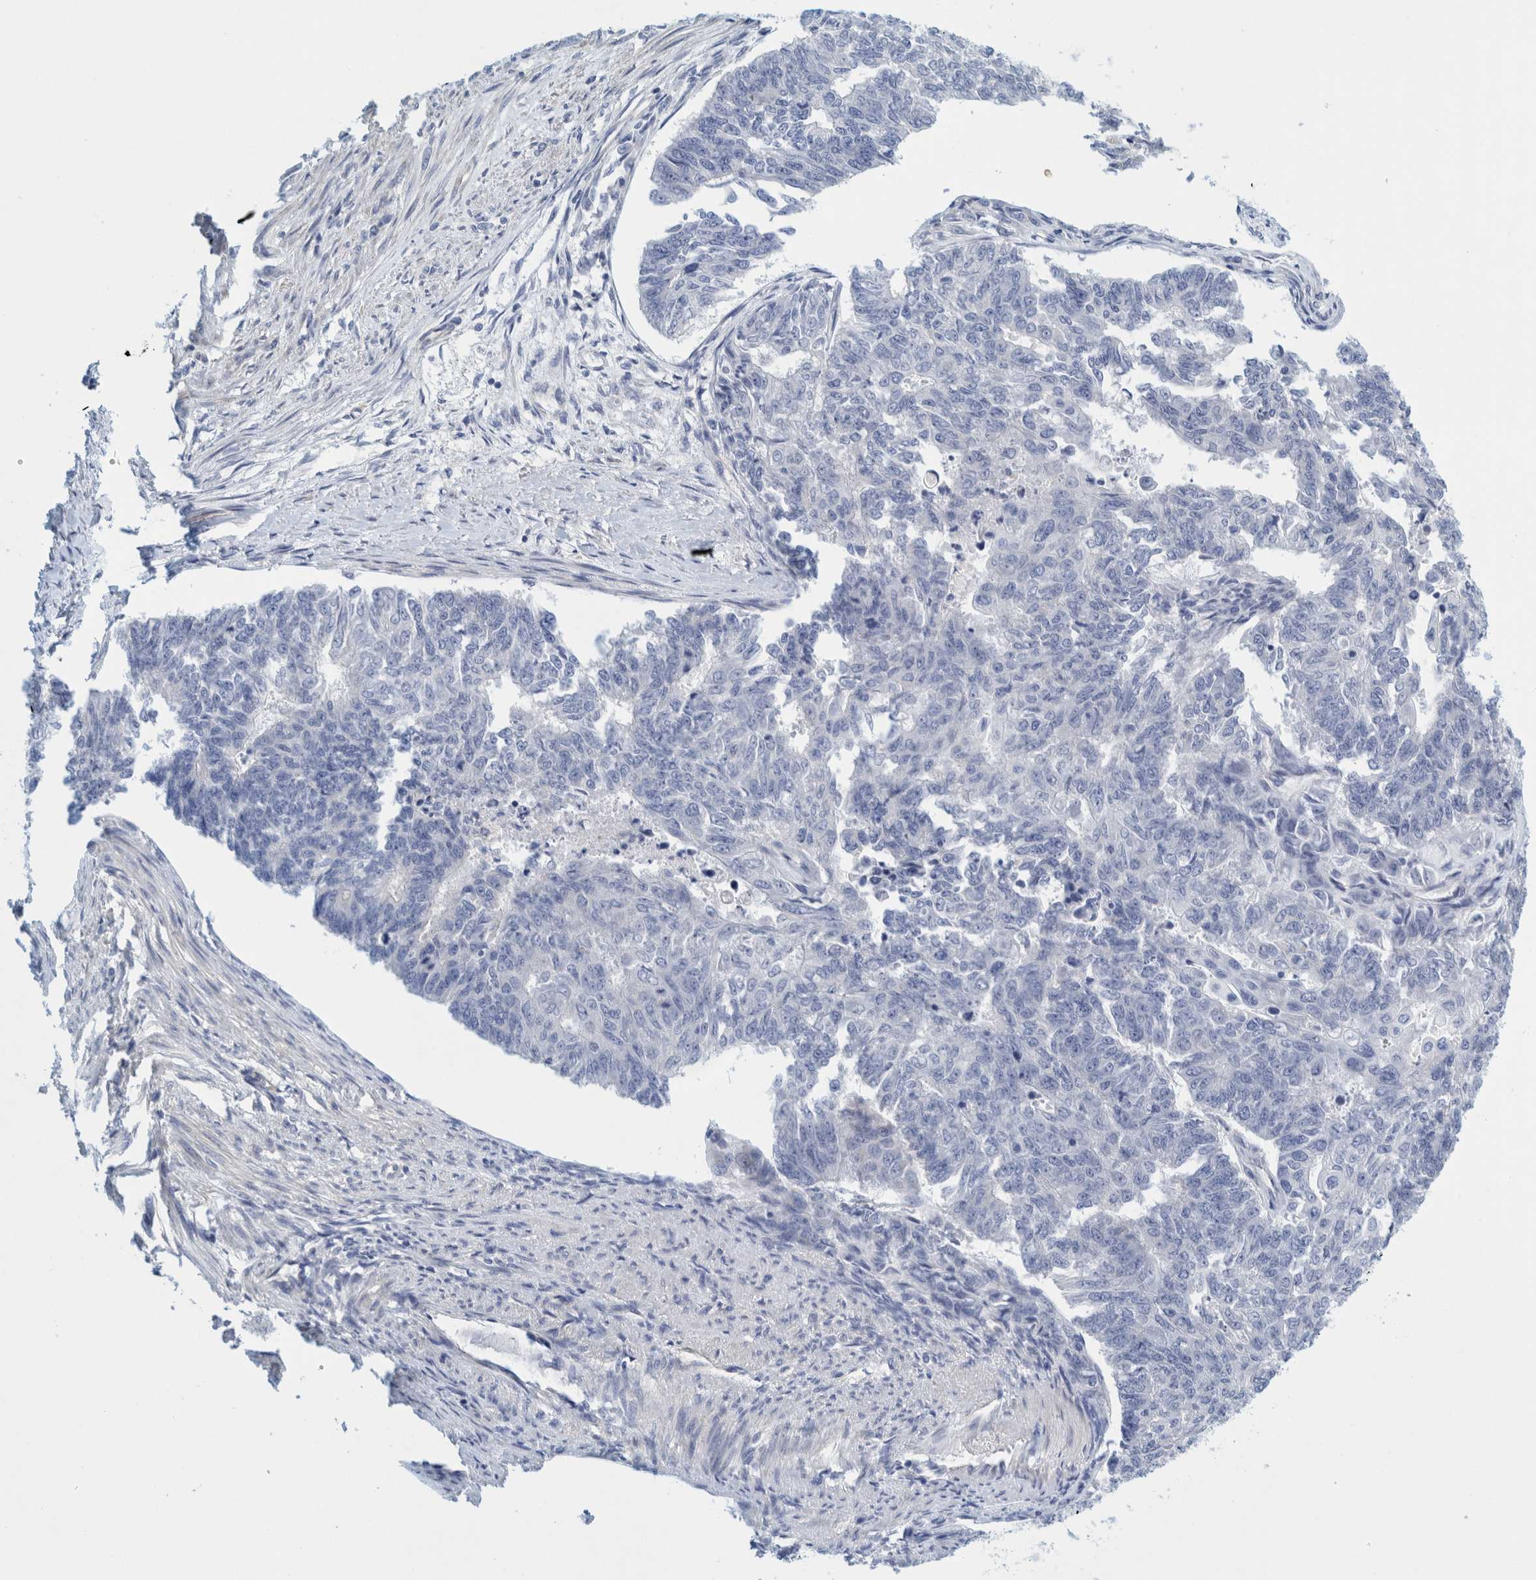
{"staining": {"intensity": "negative", "quantity": "none", "location": "none"}, "tissue": "endometrial cancer", "cell_type": "Tumor cells", "image_type": "cancer", "snomed": [{"axis": "morphology", "description": "Adenocarcinoma, NOS"}, {"axis": "topography", "description": "Endometrium"}], "caption": "High power microscopy micrograph of an immunohistochemistry (IHC) photomicrograph of adenocarcinoma (endometrial), revealing no significant positivity in tumor cells.", "gene": "ZNF324B", "patient": {"sex": "female", "age": 32}}